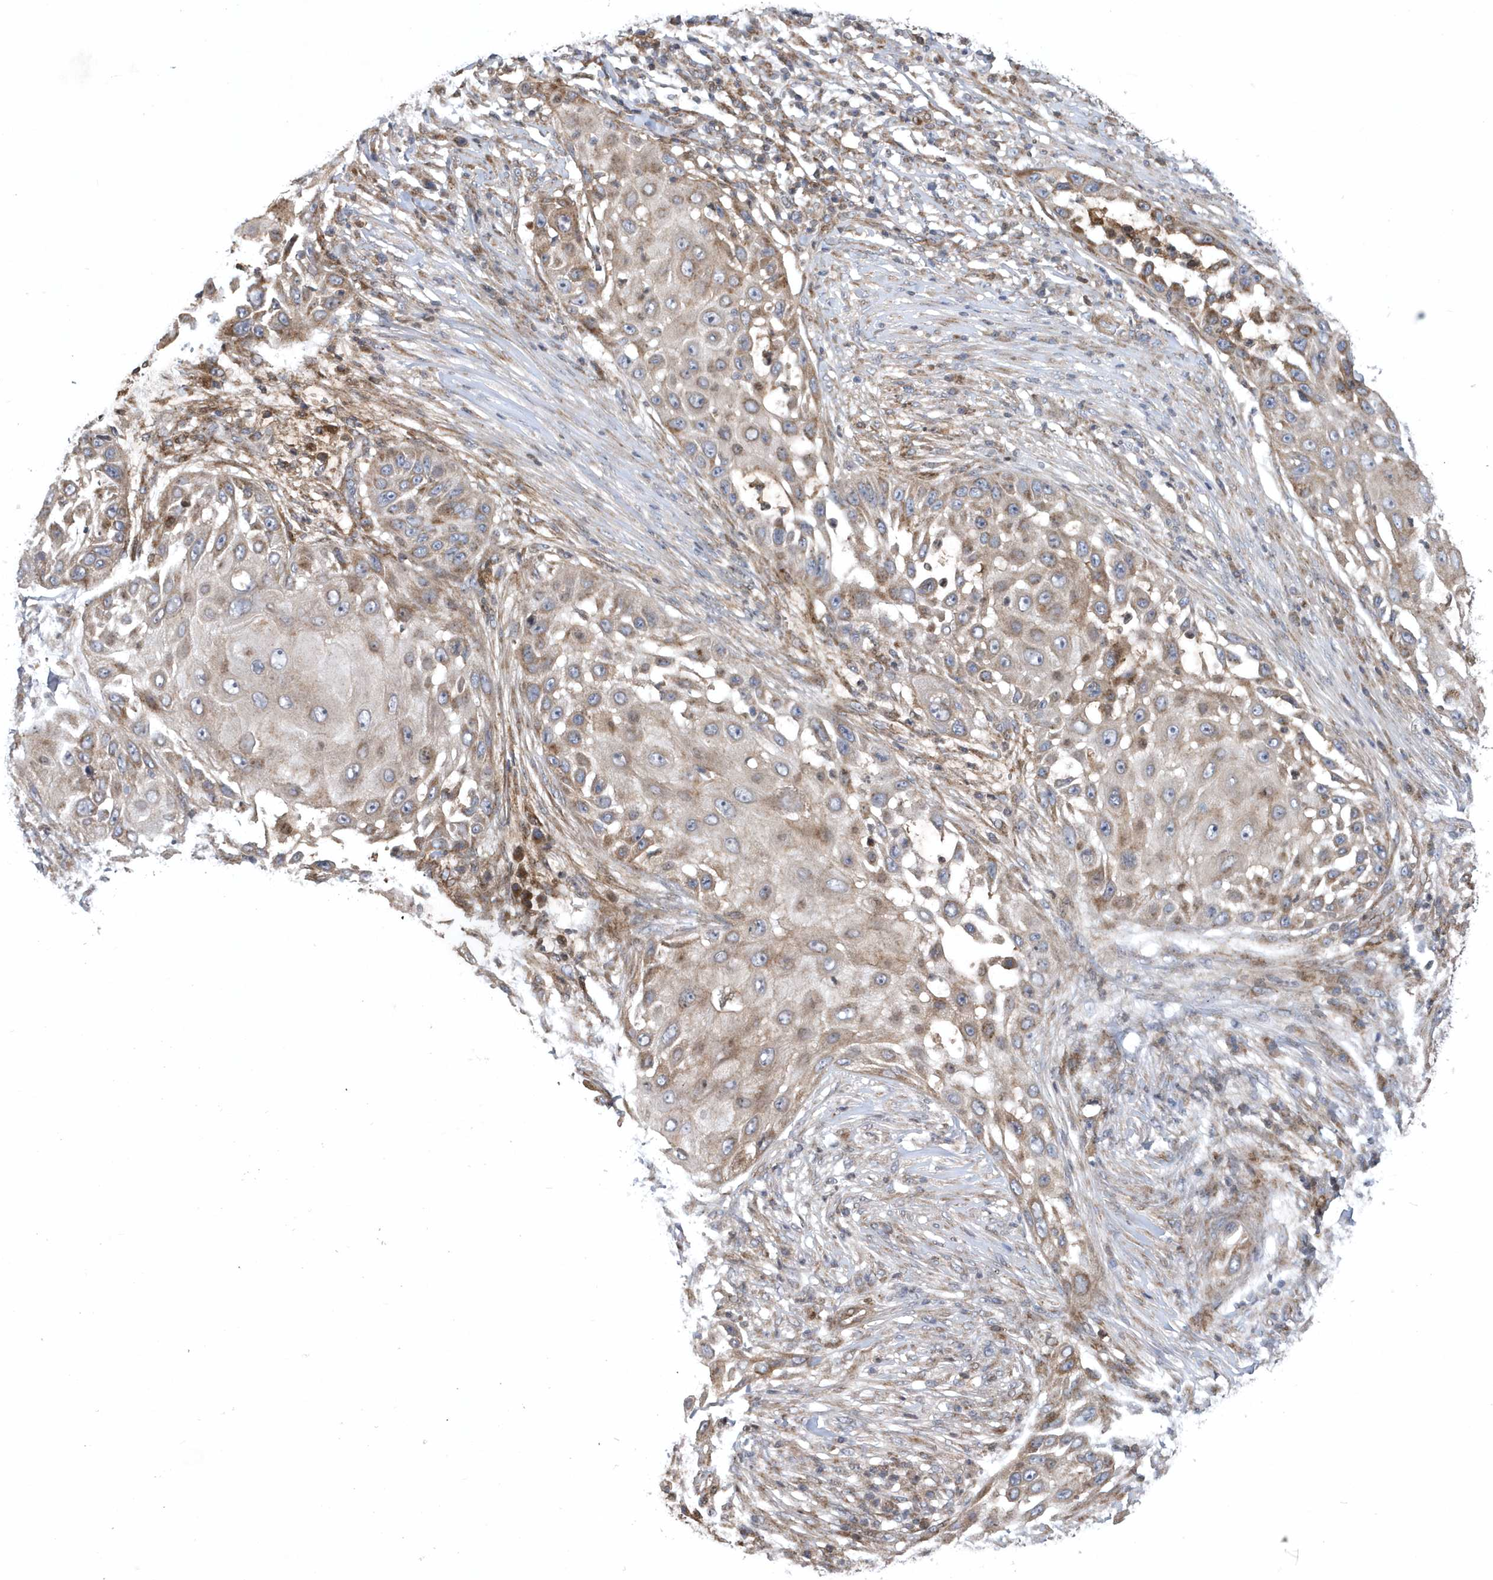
{"staining": {"intensity": "weak", "quantity": "<25%", "location": "cytoplasmic/membranous"}, "tissue": "skin cancer", "cell_type": "Tumor cells", "image_type": "cancer", "snomed": [{"axis": "morphology", "description": "Squamous cell carcinoma, NOS"}, {"axis": "topography", "description": "Skin"}], "caption": "Photomicrograph shows no significant protein positivity in tumor cells of squamous cell carcinoma (skin). (DAB immunohistochemistry (IHC) with hematoxylin counter stain).", "gene": "HMGCS1", "patient": {"sex": "female", "age": 44}}